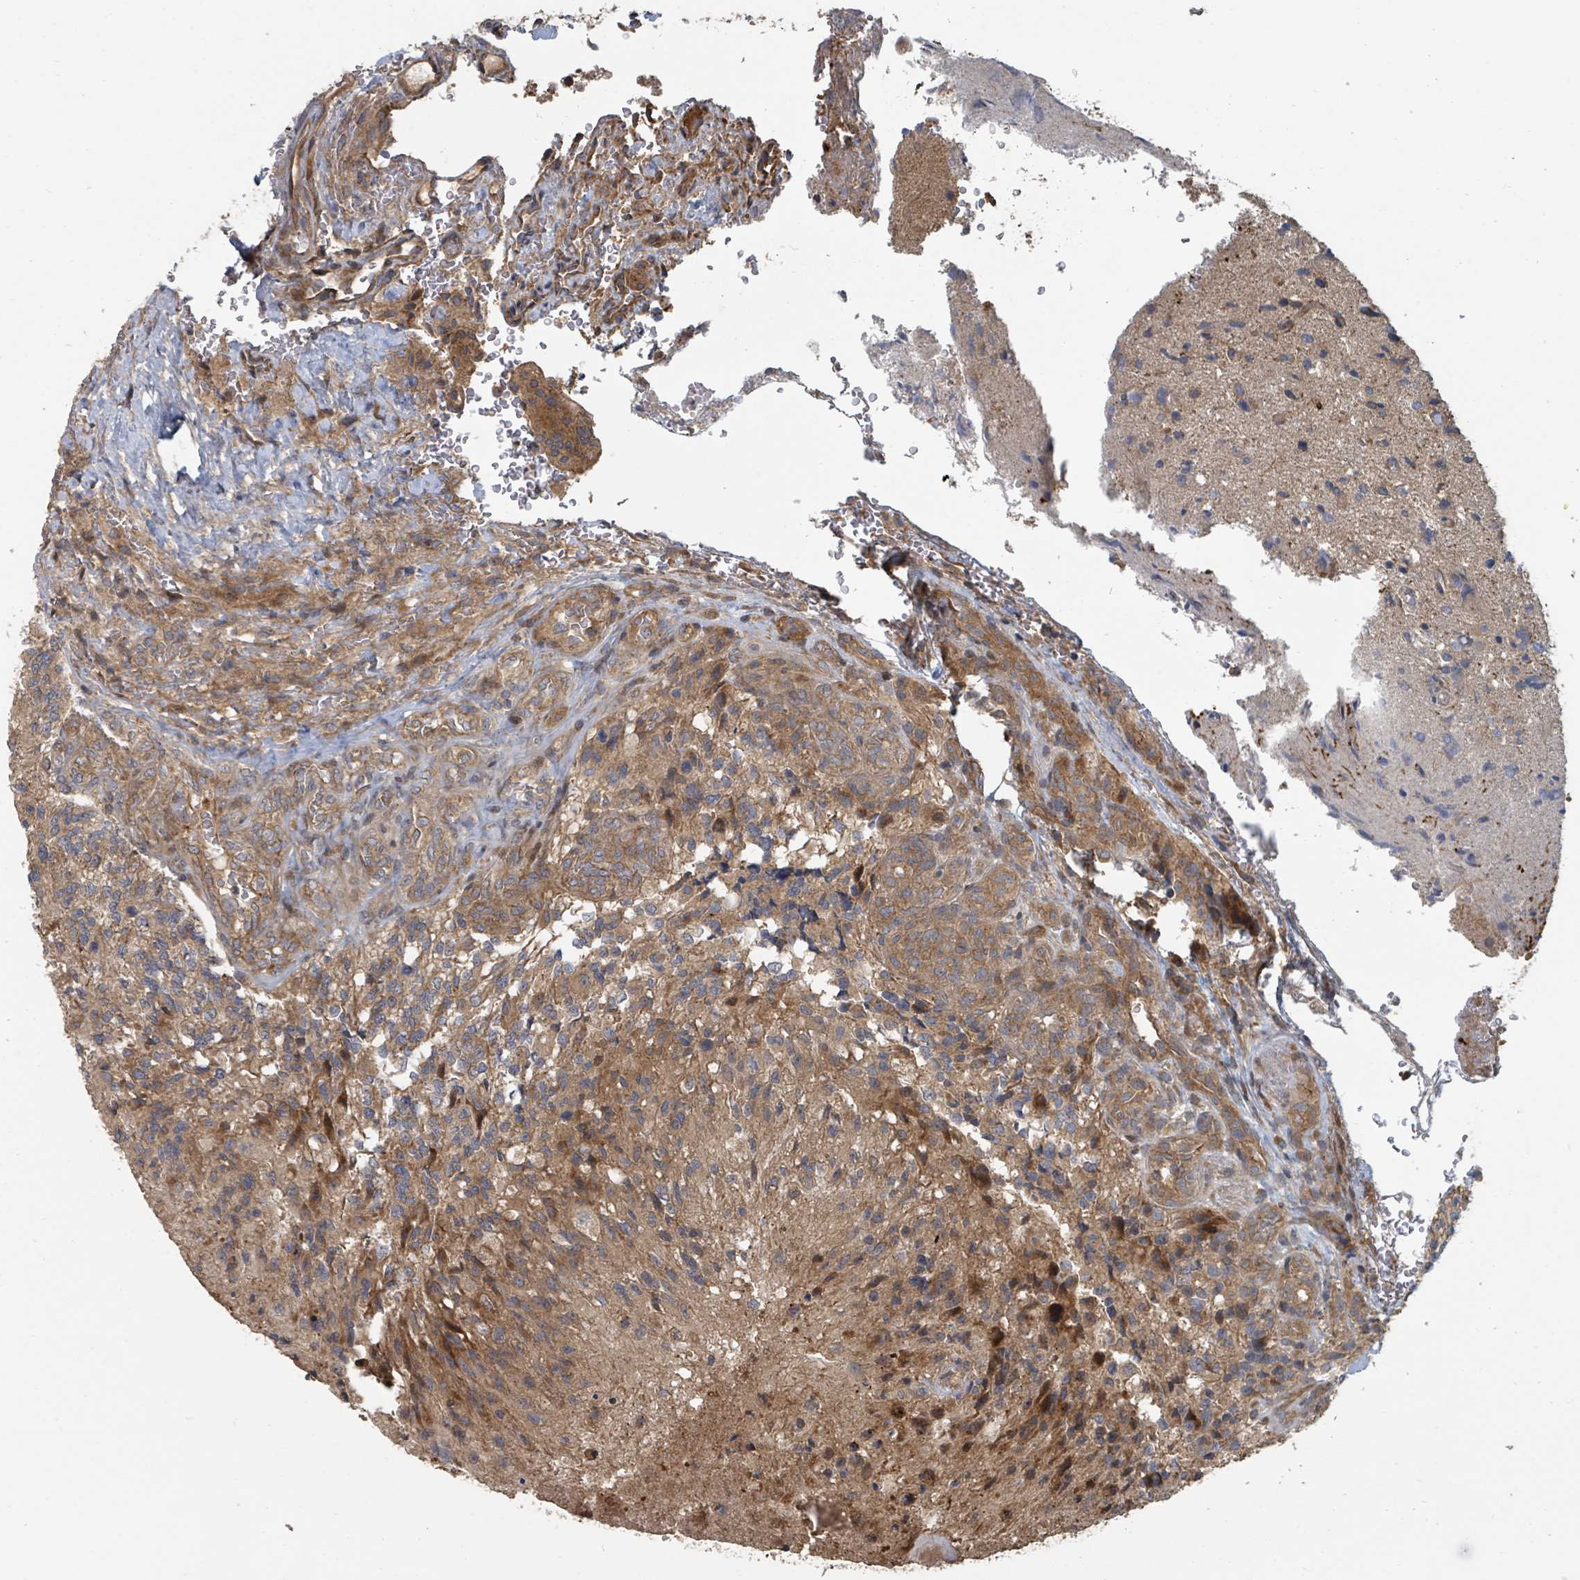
{"staining": {"intensity": "moderate", "quantity": ">75%", "location": "cytoplasmic/membranous"}, "tissue": "glioma", "cell_type": "Tumor cells", "image_type": "cancer", "snomed": [{"axis": "morphology", "description": "Normal tissue, NOS"}, {"axis": "morphology", "description": "Glioma, malignant, High grade"}, {"axis": "topography", "description": "Cerebral cortex"}], "caption": "Protein expression analysis of human high-grade glioma (malignant) reveals moderate cytoplasmic/membranous expression in approximately >75% of tumor cells. (brown staining indicates protein expression, while blue staining denotes nuclei).", "gene": "DPM1", "patient": {"sex": "male", "age": 56}}